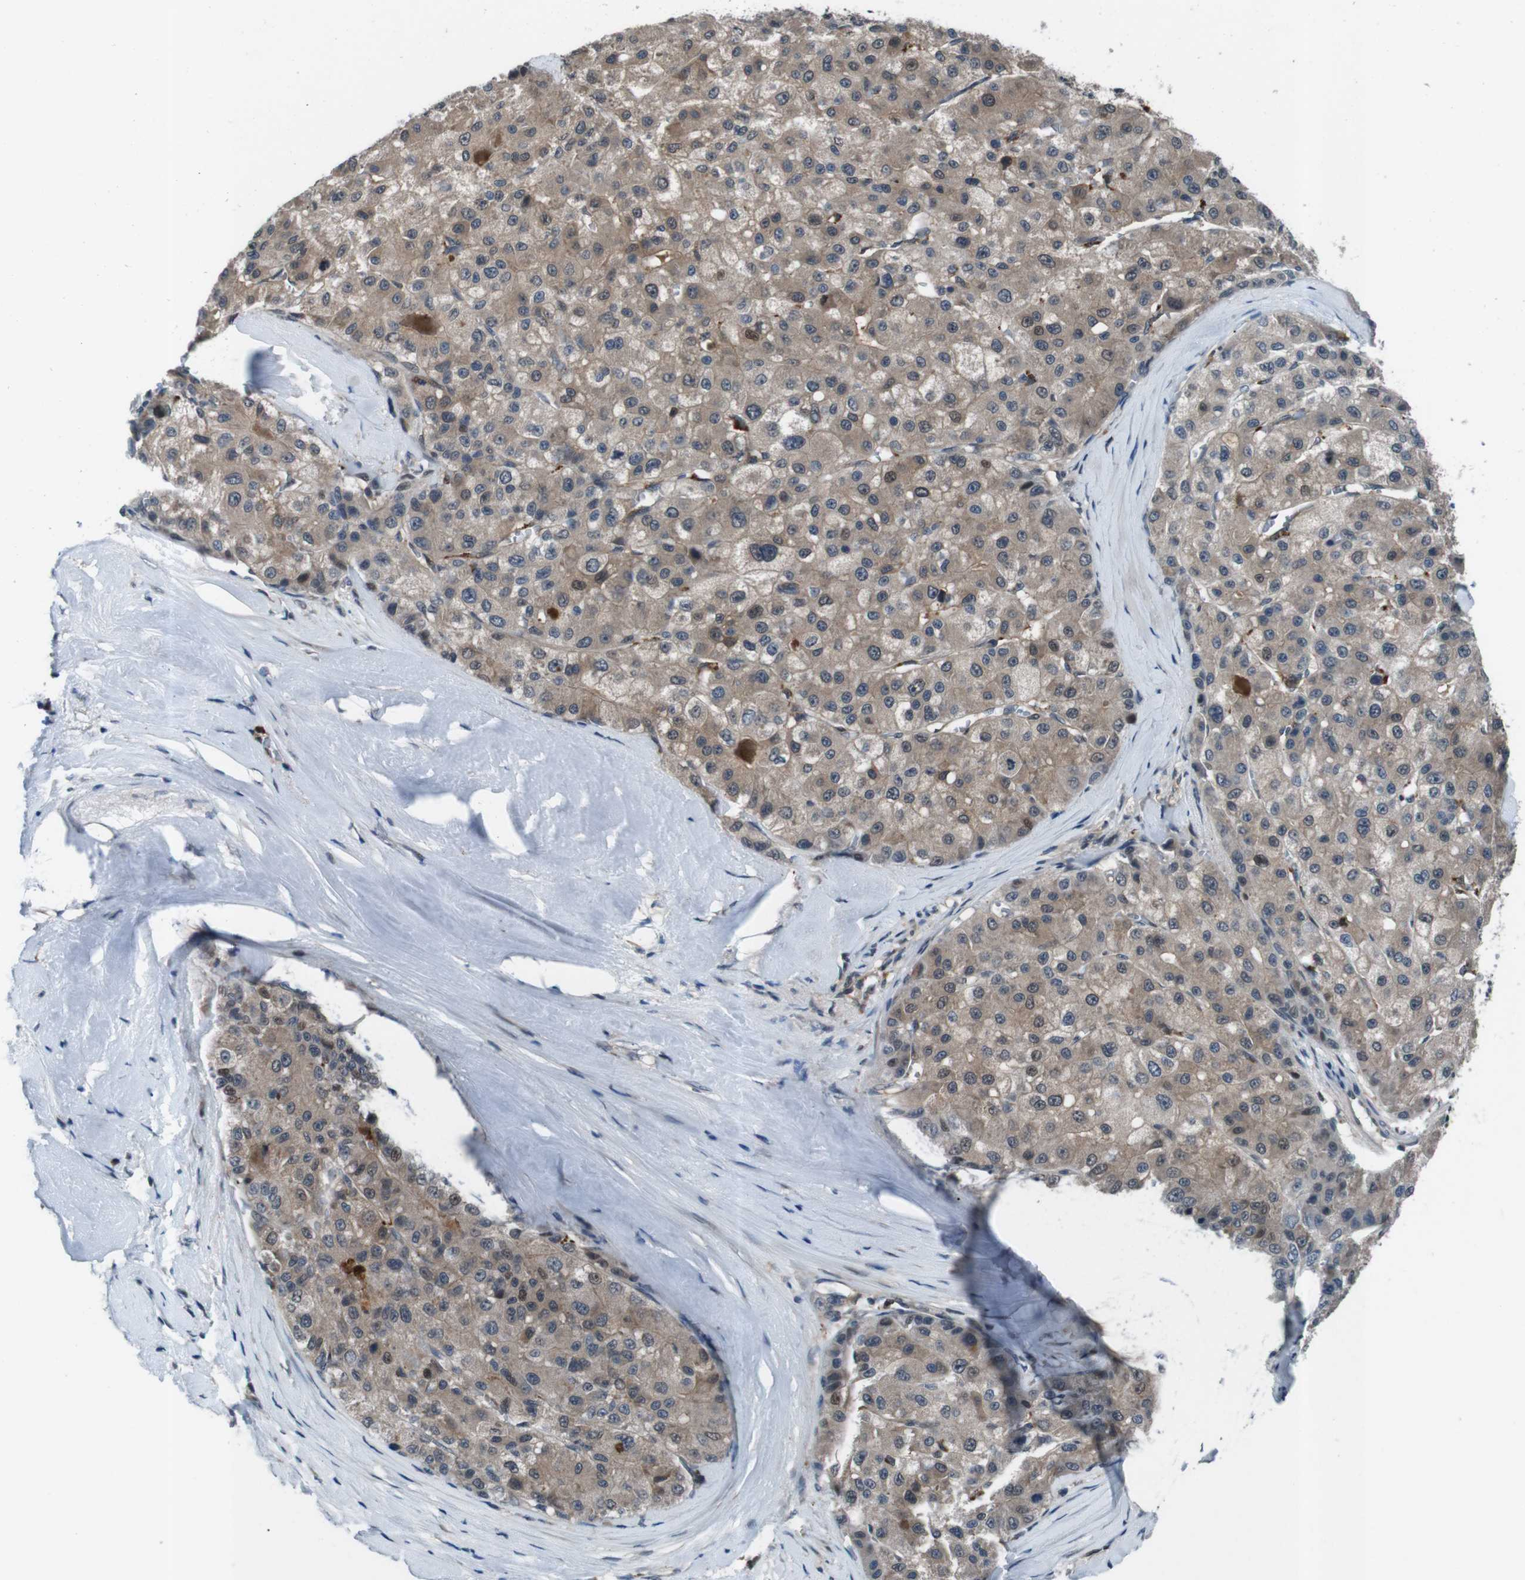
{"staining": {"intensity": "moderate", "quantity": ">75%", "location": "cytoplasmic/membranous"}, "tissue": "liver cancer", "cell_type": "Tumor cells", "image_type": "cancer", "snomed": [{"axis": "morphology", "description": "Carcinoma, Hepatocellular, NOS"}, {"axis": "topography", "description": "Liver"}], "caption": "There is medium levels of moderate cytoplasmic/membranous expression in tumor cells of liver hepatocellular carcinoma, as demonstrated by immunohistochemical staining (brown color).", "gene": "LRP5", "patient": {"sex": "male", "age": 80}}